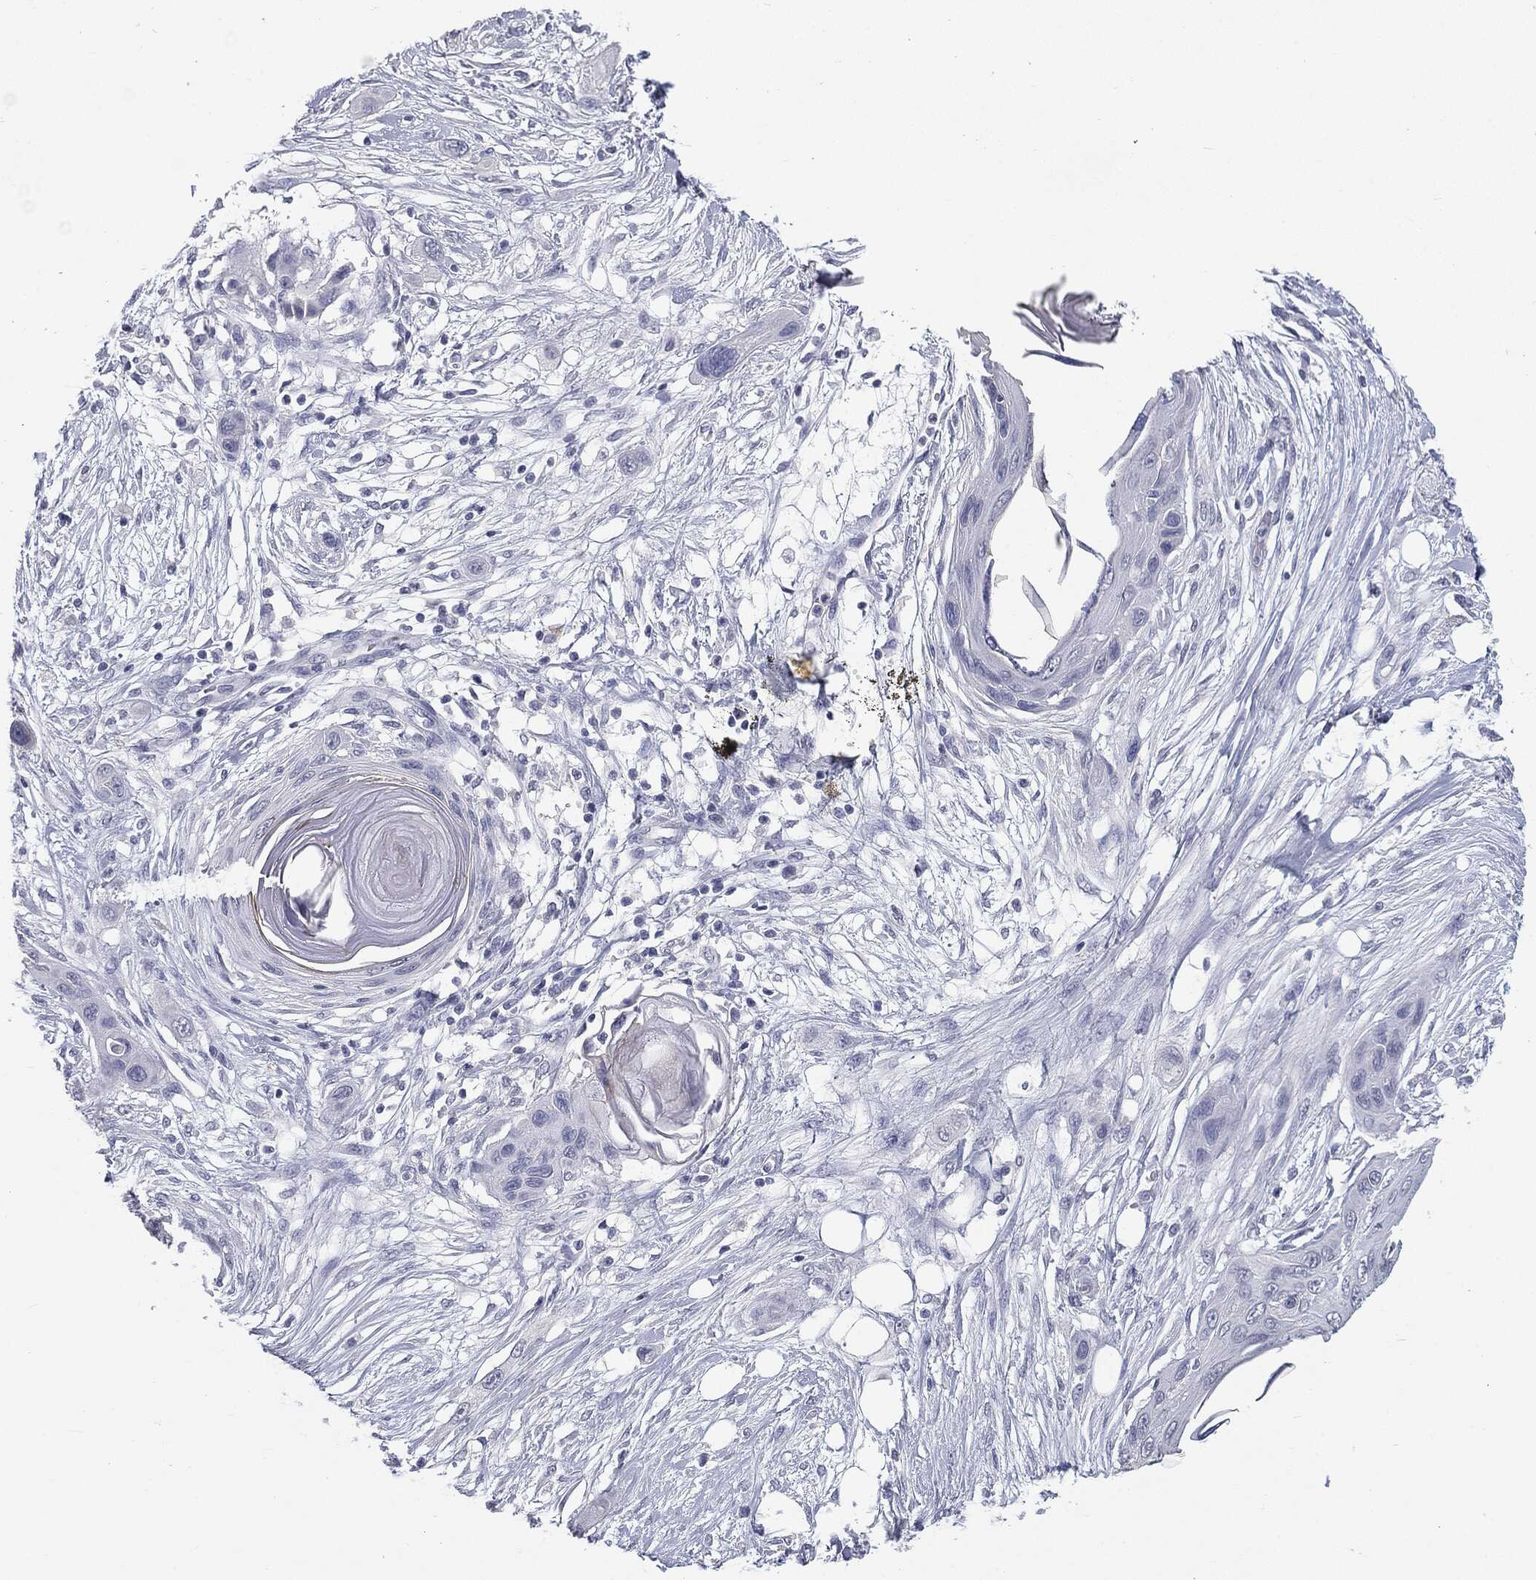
{"staining": {"intensity": "negative", "quantity": "none", "location": "none"}, "tissue": "skin cancer", "cell_type": "Tumor cells", "image_type": "cancer", "snomed": [{"axis": "morphology", "description": "Squamous cell carcinoma, NOS"}, {"axis": "topography", "description": "Skin"}], "caption": "Tumor cells are negative for brown protein staining in squamous cell carcinoma (skin).", "gene": "MUC1", "patient": {"sex": "male", "age": 79}}